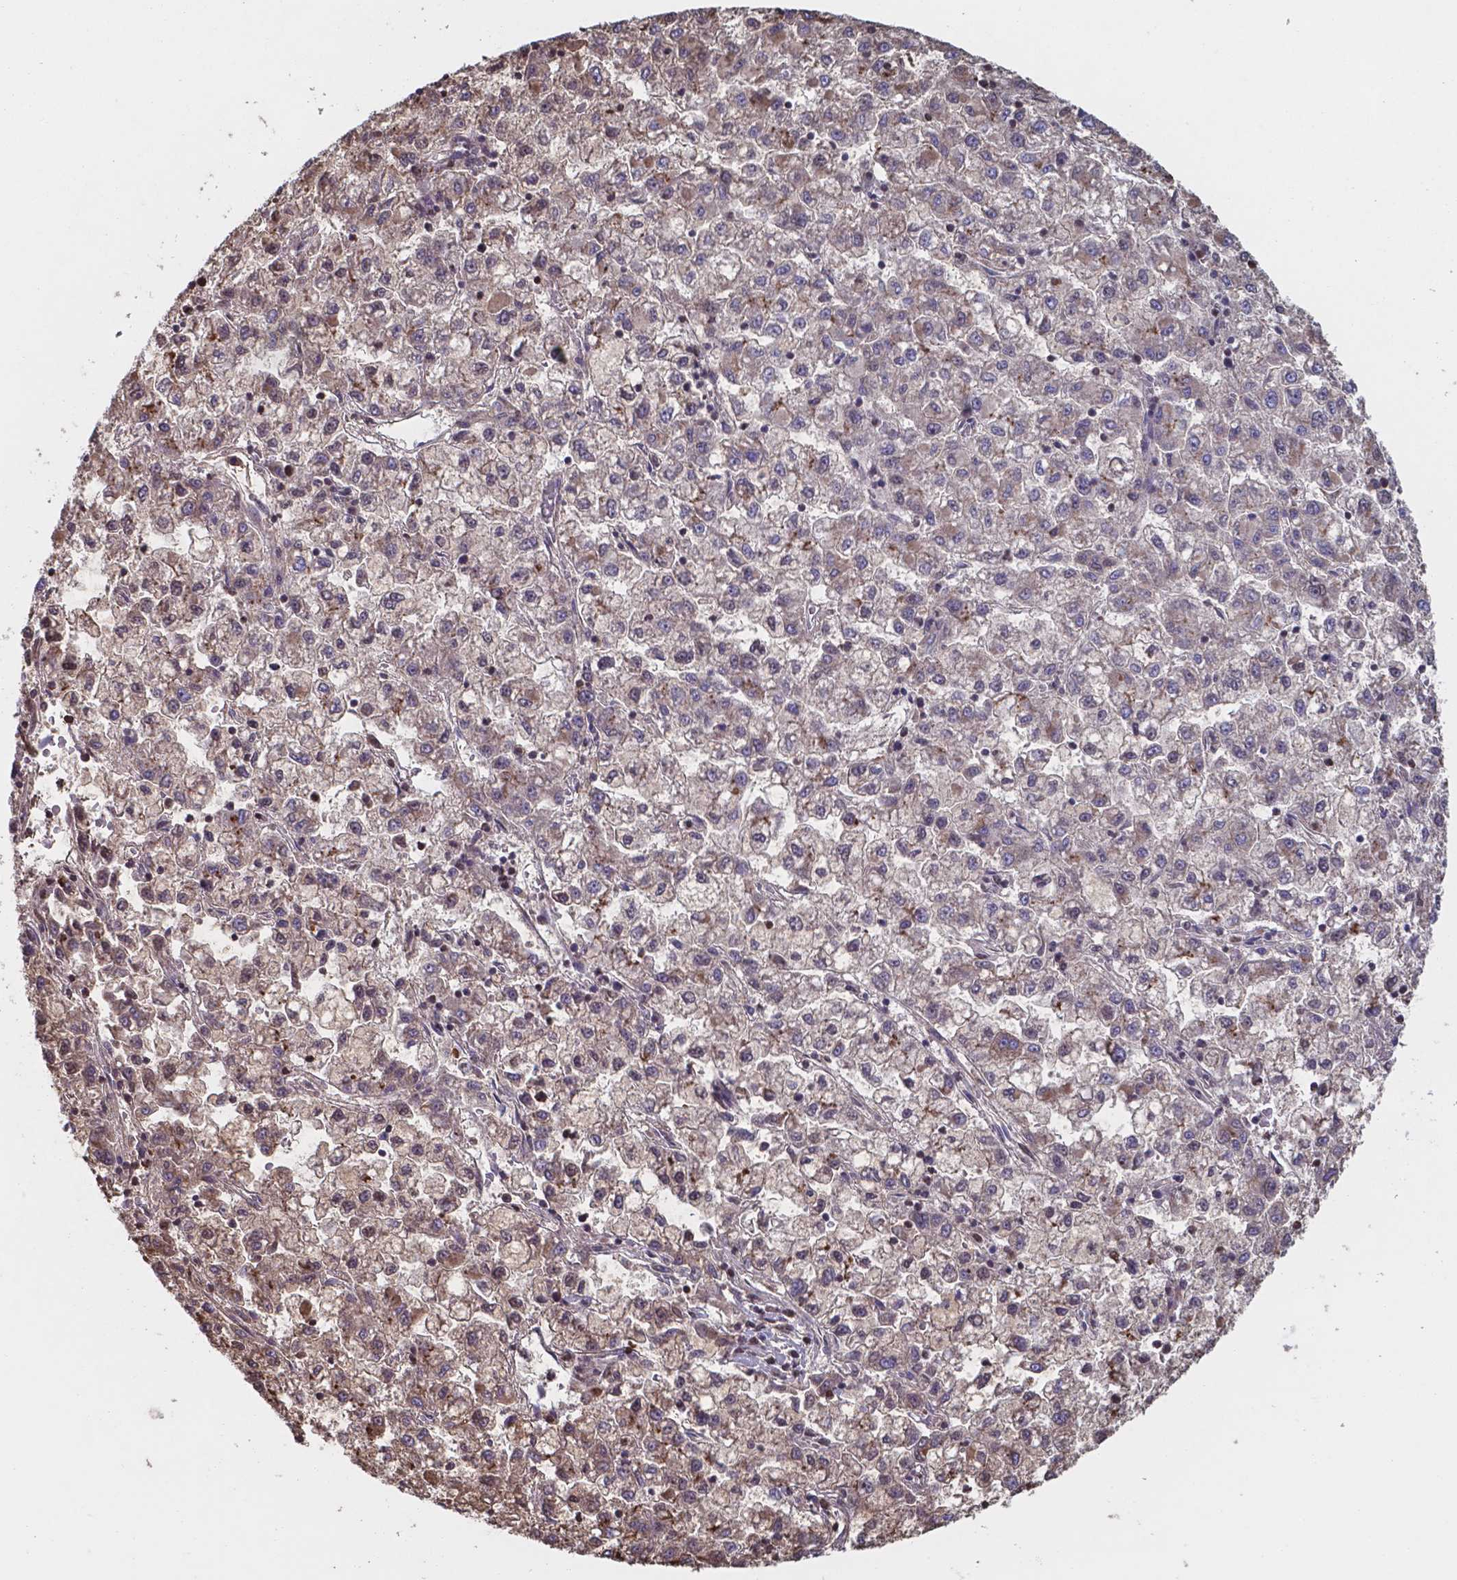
{"staining": {"intensity": "moderate", "quantity": "<25%", "location": "cytoplasmic/membranous"}, "tissue": "liver cancer", "cell_type": "Tumor cells", "image_type": "cancer", "snomed": [{"axis": "morphology", "description": "Carcinoma, Hepatocellular, NOS"}, {"axis": "topography", "description": "Liver"}], "caption": "Tumor cells show moderate cytoplasmic/membranous positivity in approximately <25% of cells in liver cancer (hepatocellular carcinoma).", "gene": "SERPINA1", "patient": {"sex": "male", "age": 40}}